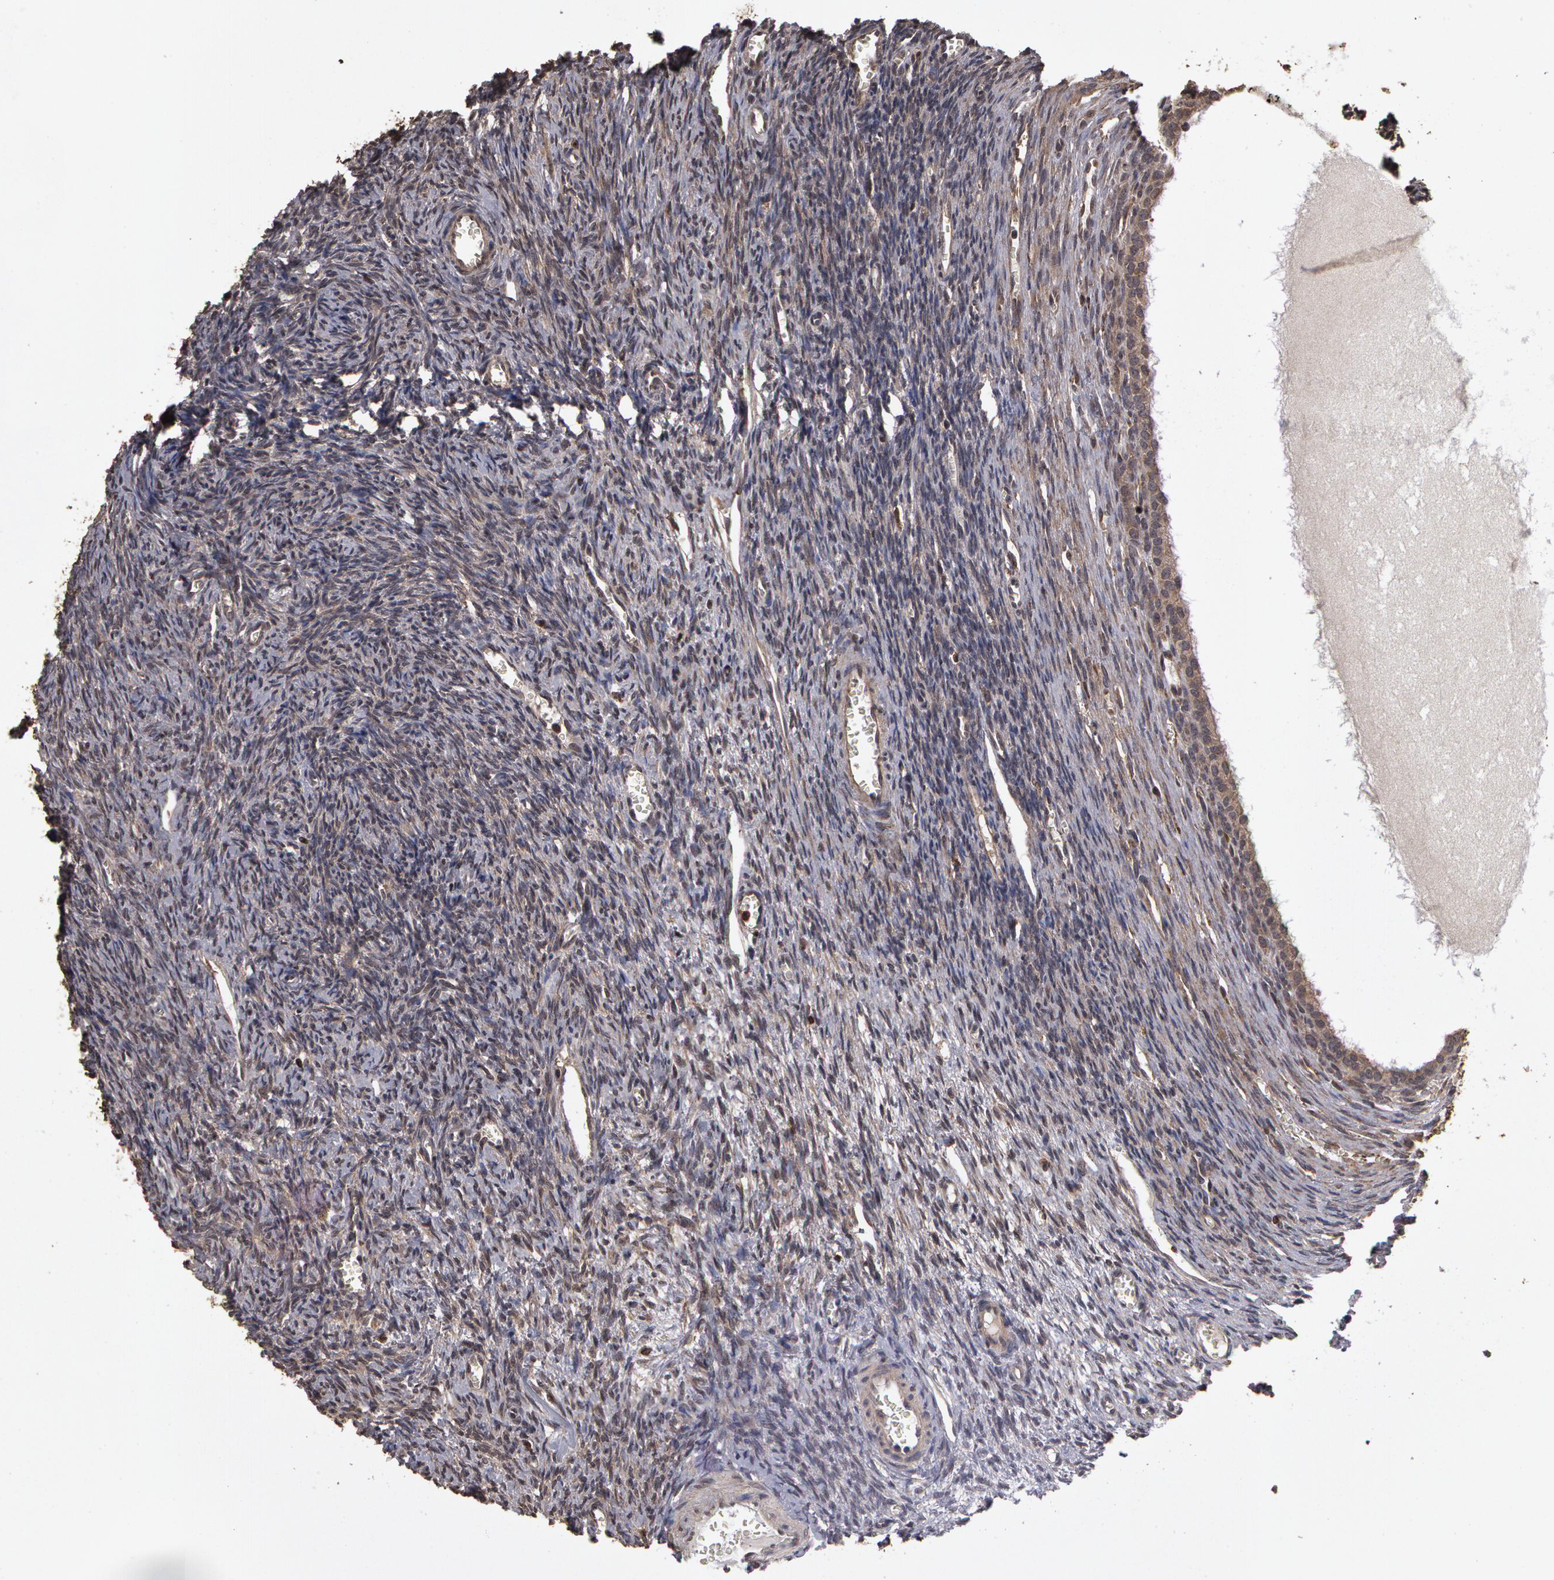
{"staining": {"intensity": "weak", "quantity": ">75%", "location": "cytoplasmic/membranous"}, "tissue": "ovary", "cell_type": "Follicle cells", "image_type": "normal", "snomed": [{"axis": "morphology", "description": "Normal tissue, NOS"}, {"axis": "topography", "description": "Ovary"}], "caption": "Protein staining of benign ovary demonstrates weak cytoplasmic/membranous positivity in approximately >75% of follicle cells.", "gene": "CALR", "patient": {"sex": "female", "age": 27}}